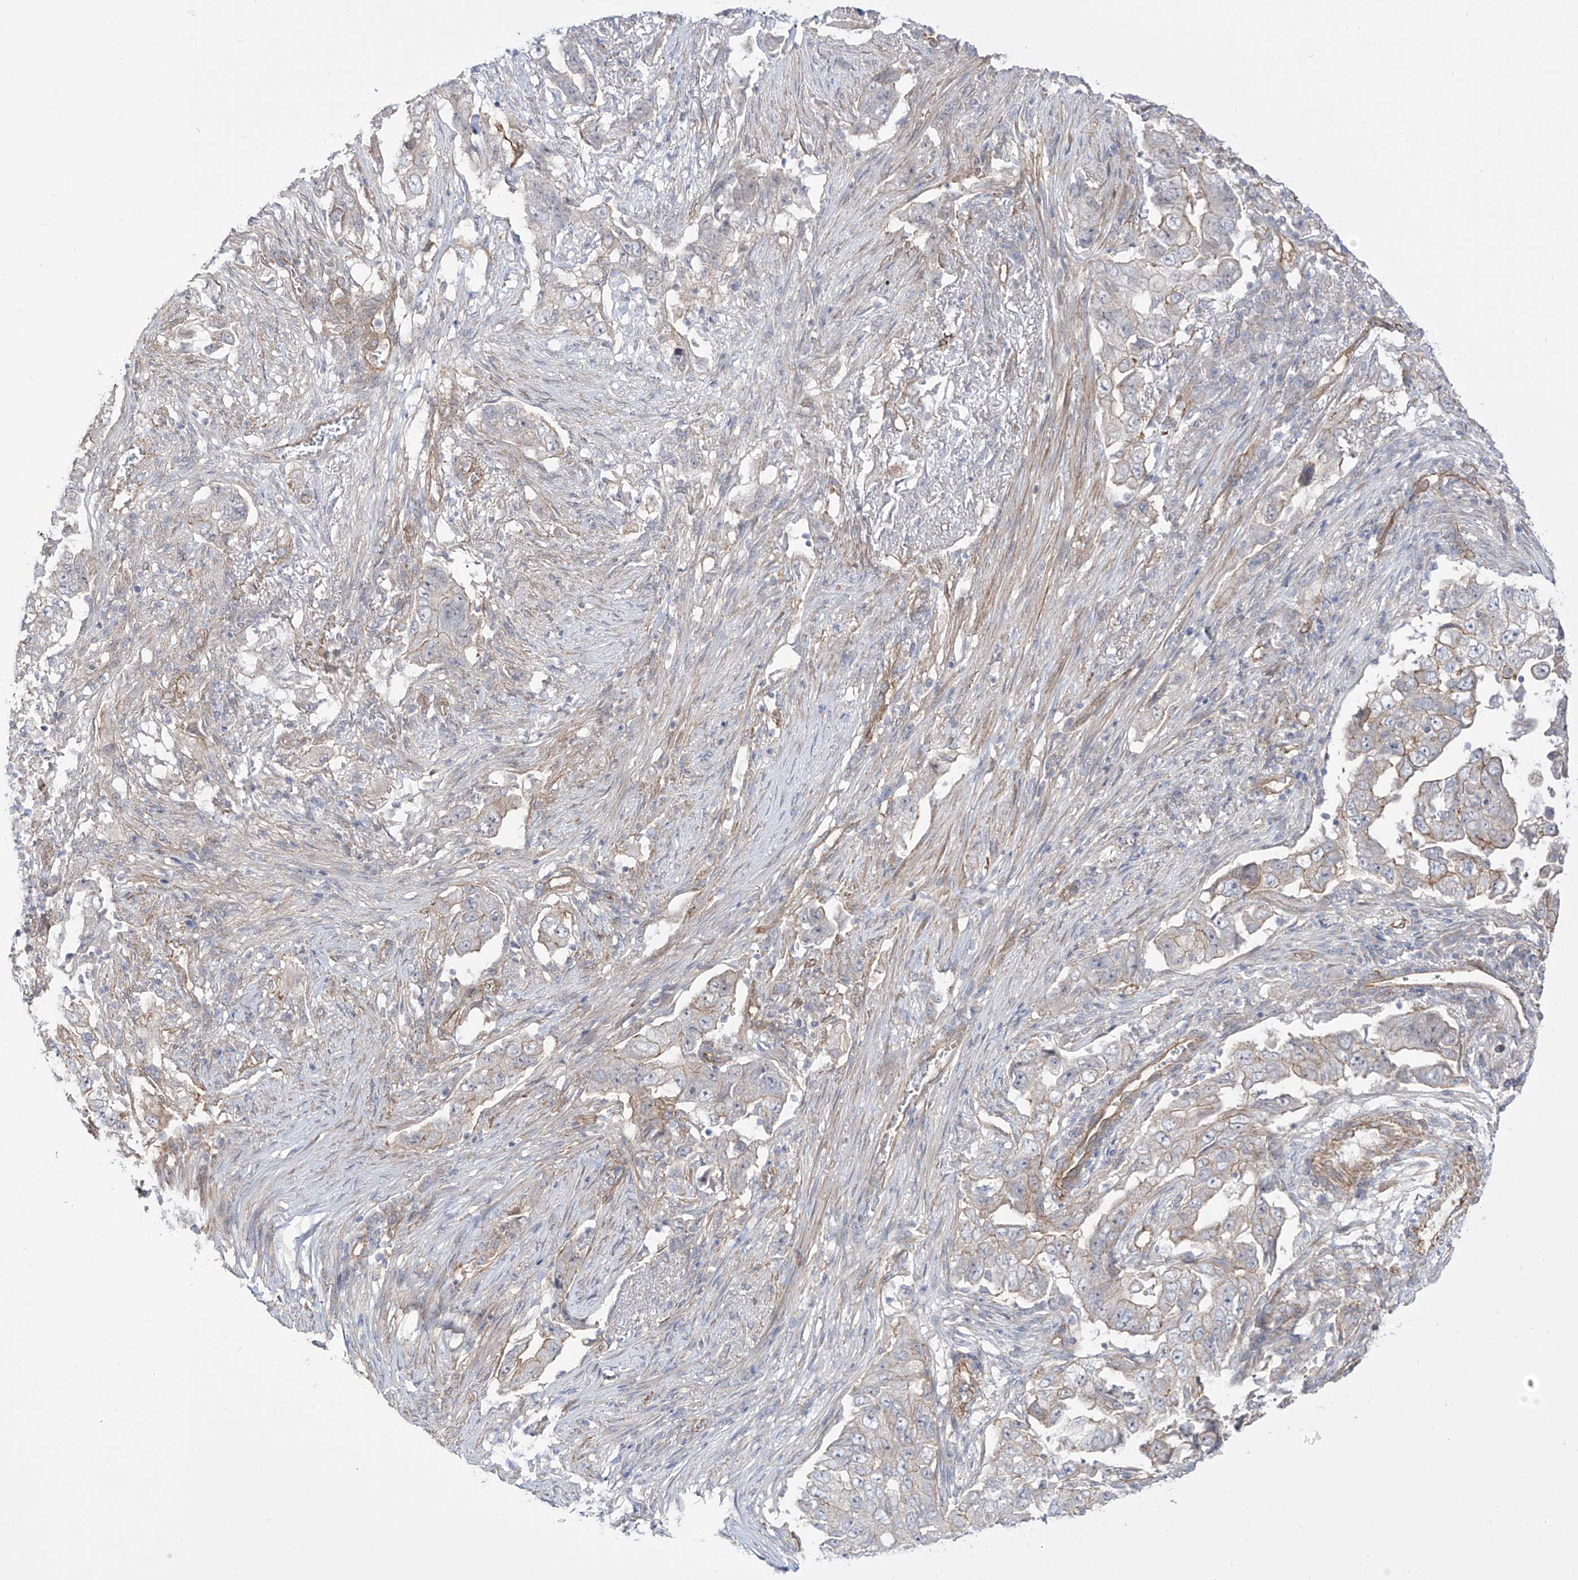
{"staining": {"intensity": "weak", "quantity": "<25%", "location": "cytoplasmic/membranous"}, "tissue": "lung cancer", "cell_type": "Tumor cells", "image_type": "cancer", "snomed": [{"axis": "morphology", "description": "Adenocarcinoma, NOS"}, {"axis": "topography", "description": "Lung"}], "caption": "IHC of human adenocarcinoma (lung) demonstrates no expression in tumor cells.", "gene": "ZNF180", "patient": {"sex": "female", "age": 51}}